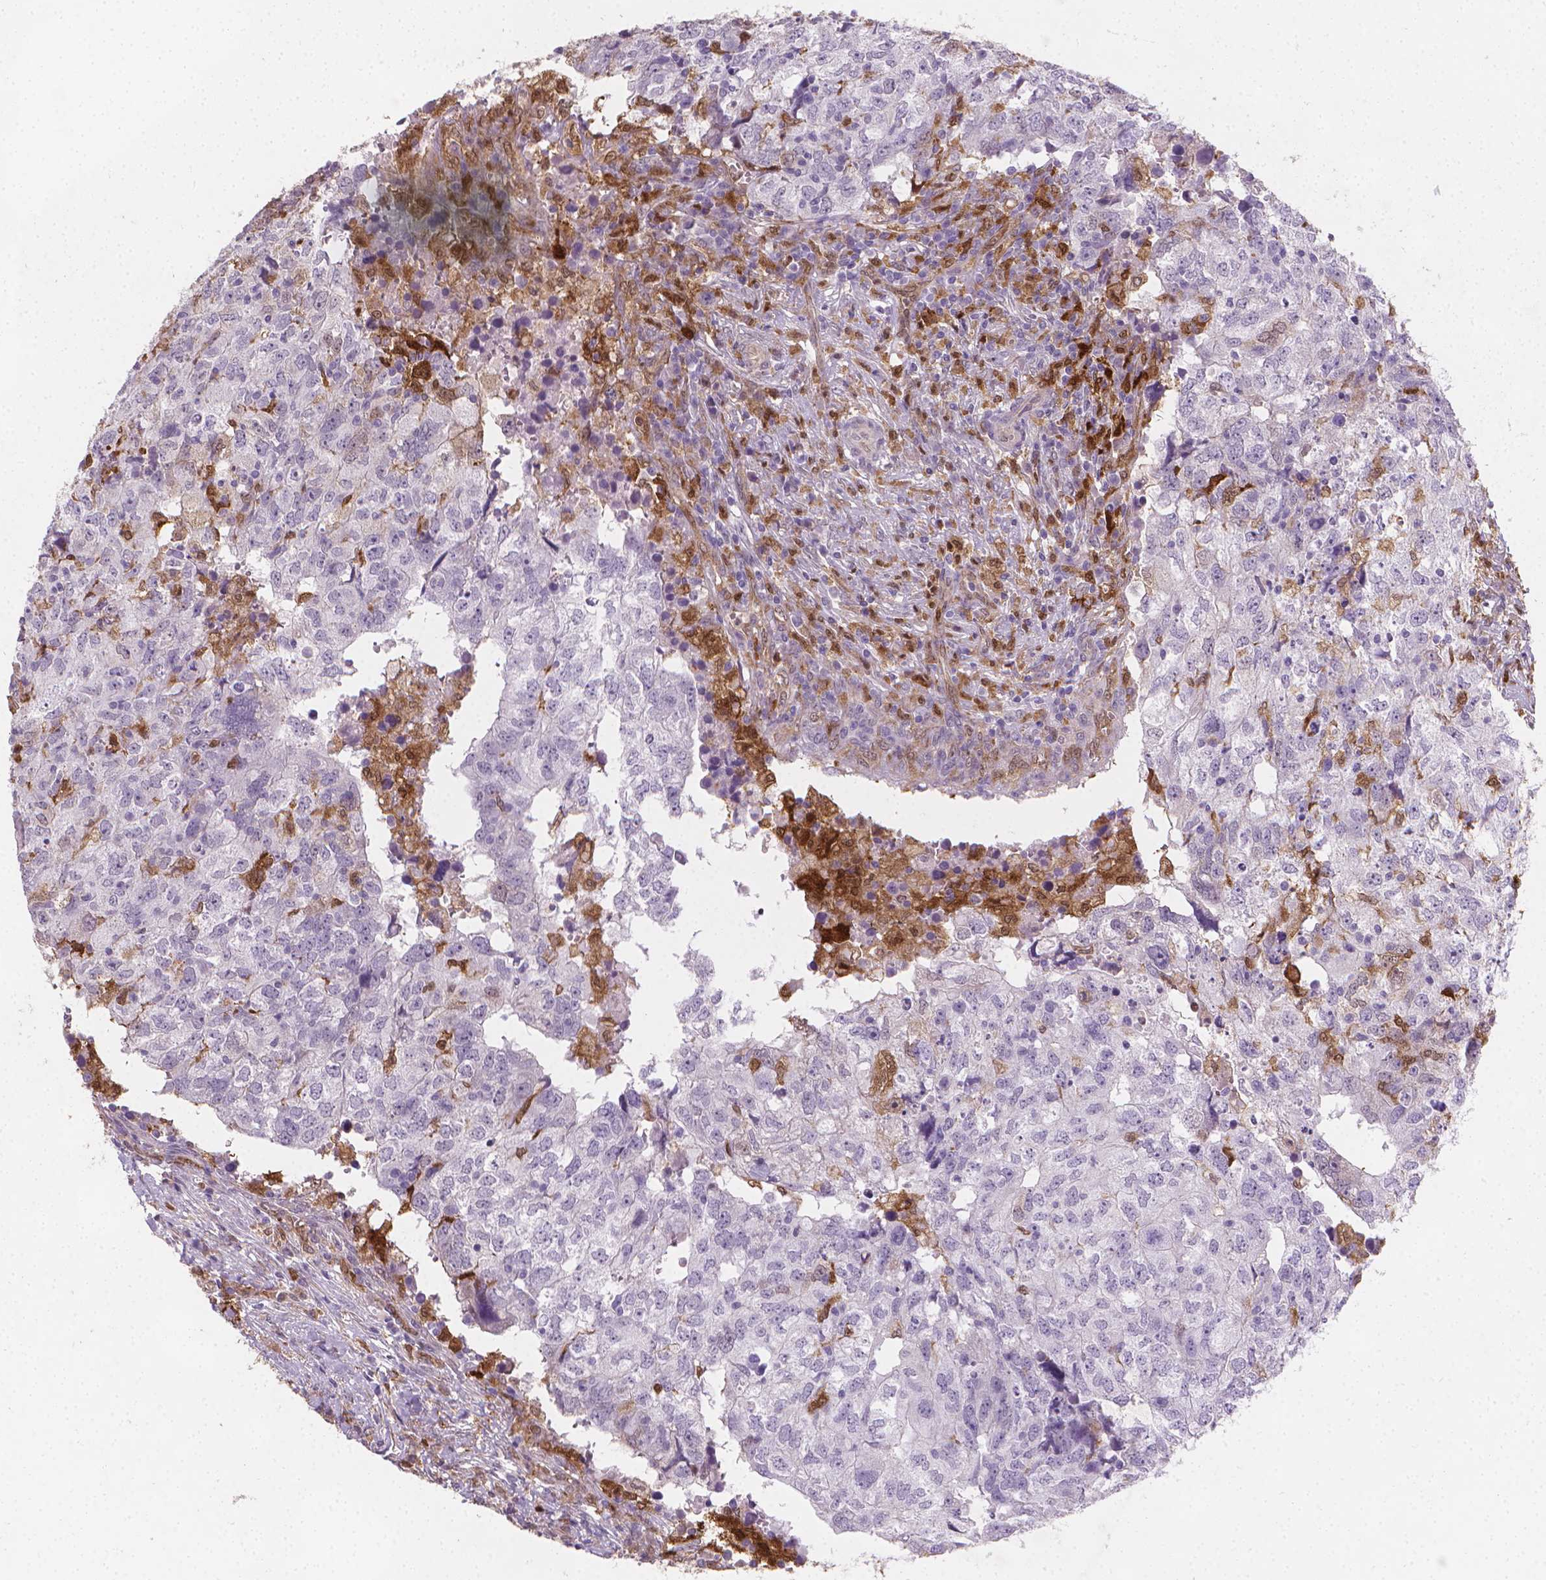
{"staining": {"intensity": "negative", "quantity": "none", "location": "none"}, "tissue": "breast cancer", "cell_type": "Tumor cells", "image_type": "cancer", "snomed": [{"axis": "morphology", "description": "Duct carcinoma"}, {"axis": "topography", "description": "Breast"}], "caption": "High magnification brightfield microscopy of breast cancer stained with DAB (3,3'-diaminobenzidine) (brown) and counterstained with hematoxylin (blue): tumor cells show no significant positivity.", "gene": "TNFAIP2", "patient": {"sex": "female", "age": 30}}